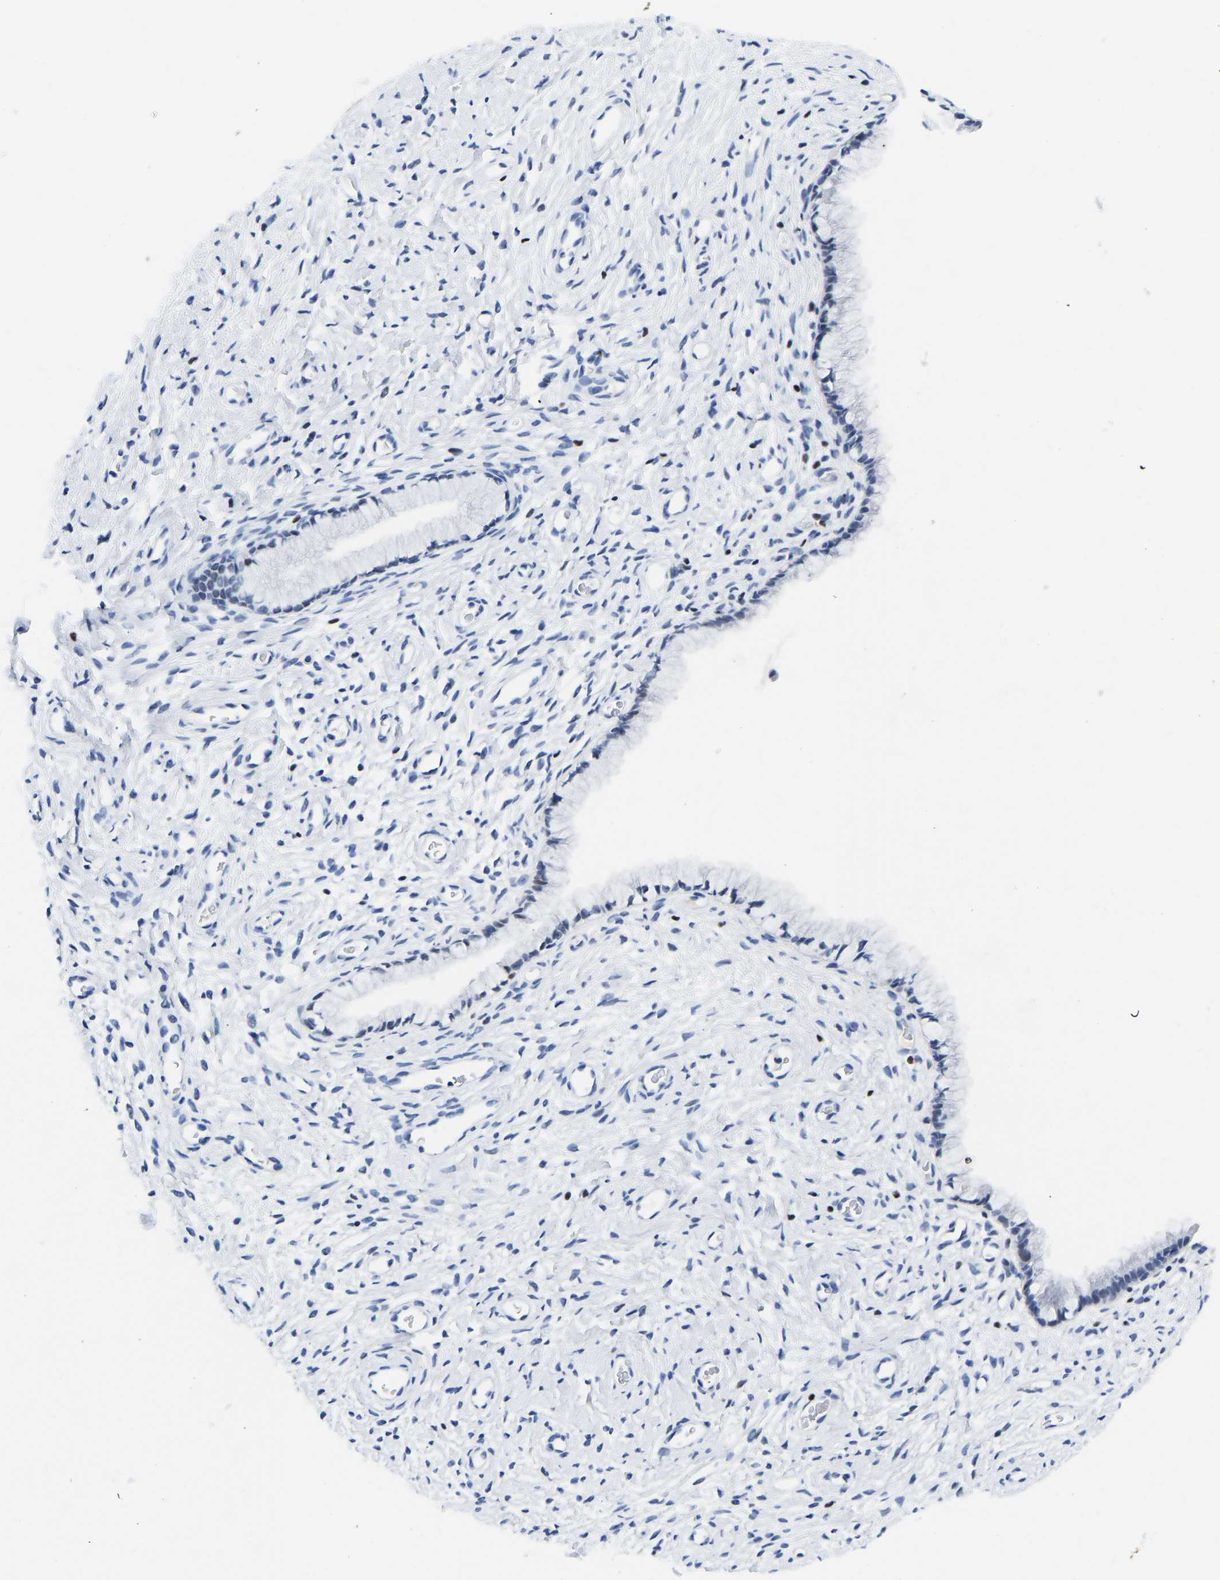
{"staining": {"intensity": "weak", "quantity": "<25%", "location": "nuclear"}, "tissue": "cervix", "cell_type": "Glandular cells", "image_type": "normal", "snomed": [{"axis": "morphology", "description": "Normal tissue, NOS"}, {"axis": "topography", "description": "Cervix"}], "caption": "Image shows no protein staining in glandular cells of unremarkable cervix. Brightfield microscopy of IHC stained with DAB (brown) and hematoxylin (blue), captured at high magnification.", "gene": "TCF7", "patient": {"sex": "female", "age": 72}}